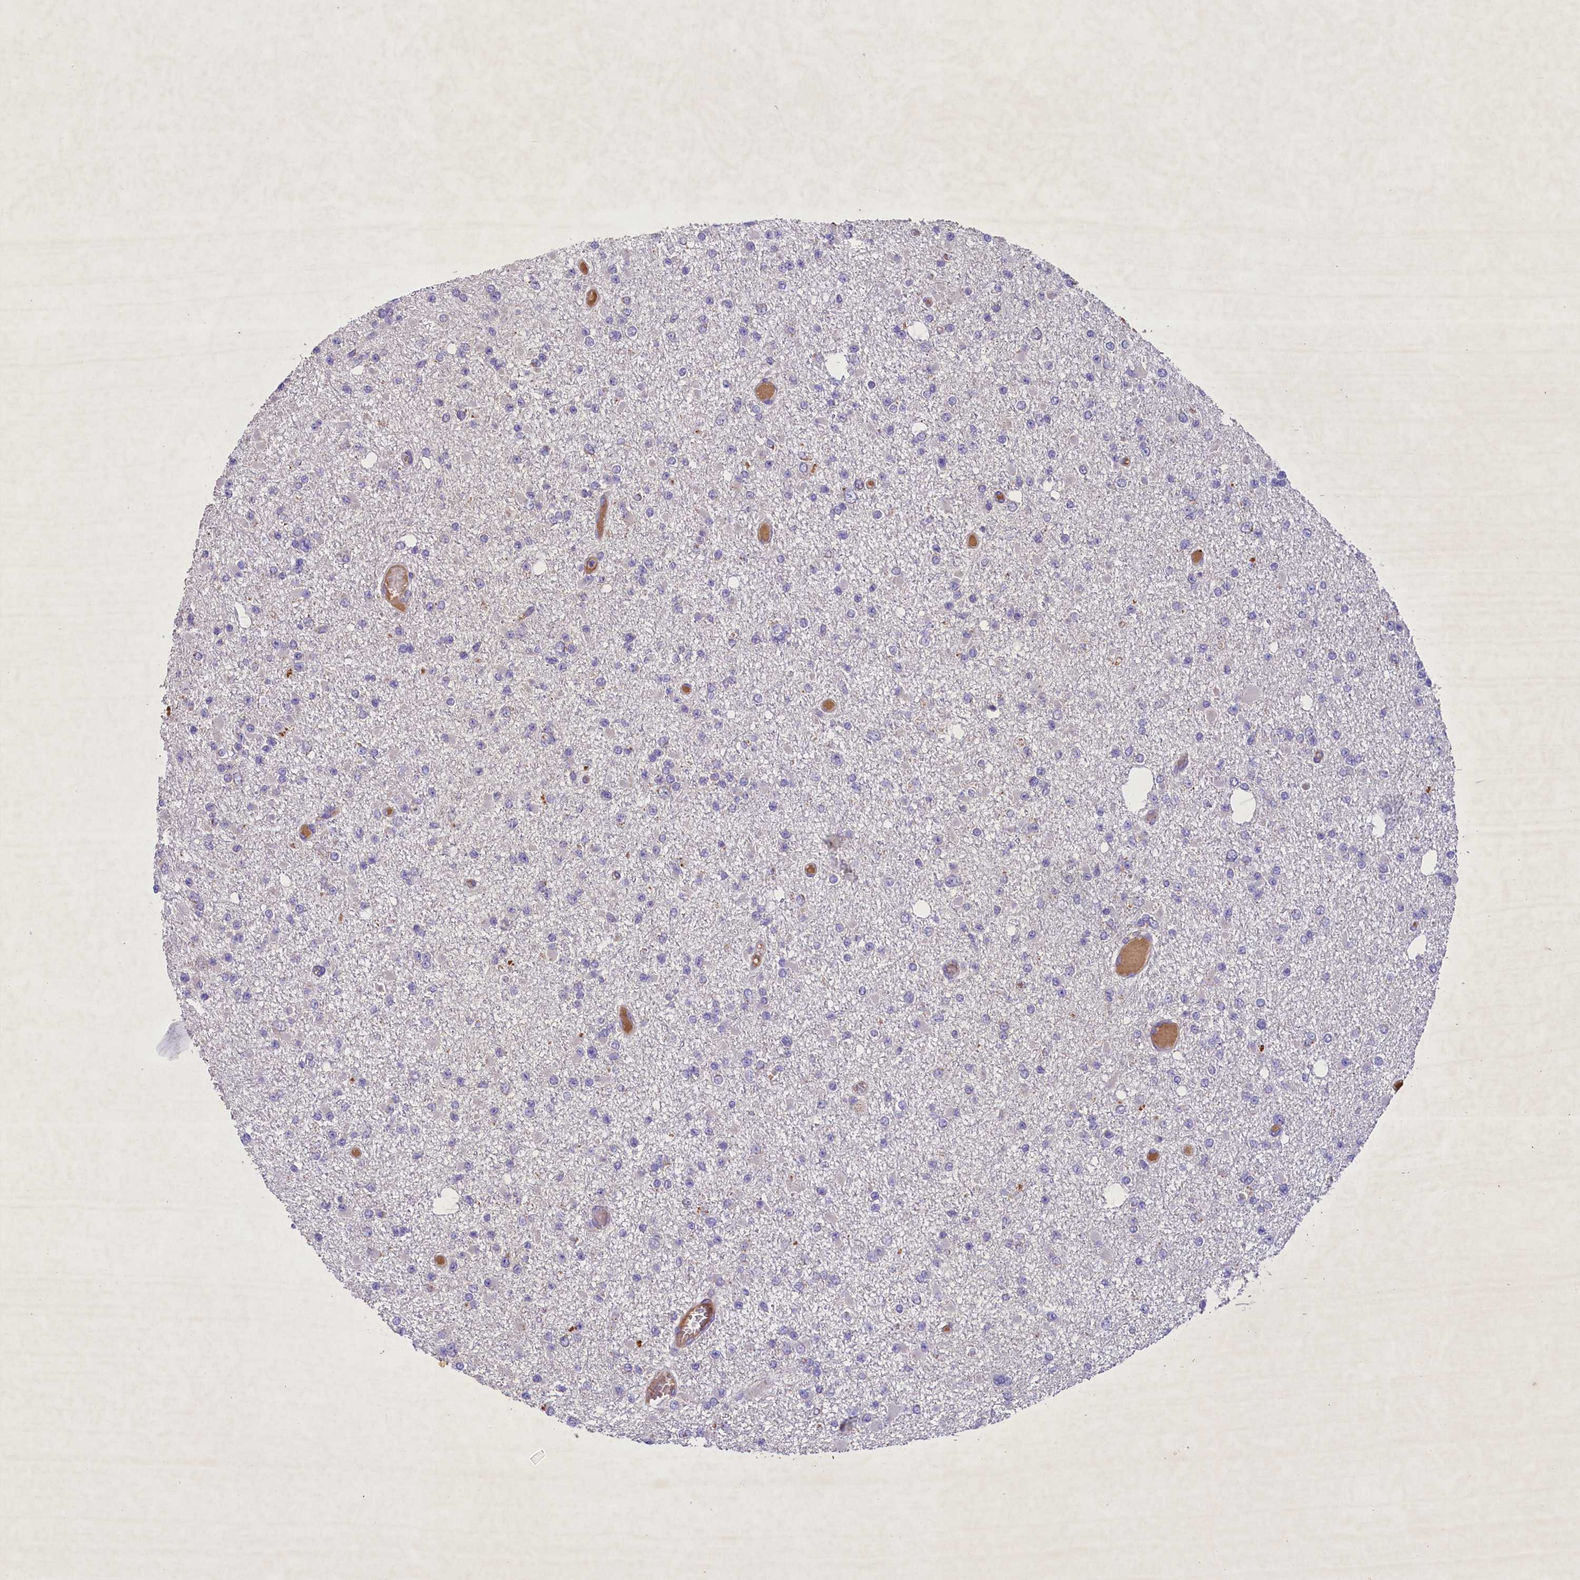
{"staining": {"intensity": "negative", "quantity": "none", "location": "none"}, "tissue": "glioma", "cell_type": "Tumor cells", "image_type": "cancer", "snomed": [{"axis": "morphology", "description": "Glioma, malignant, Low grade"}, {"axis": "topography", "description": "Brain"}], "caption": "Image shows no significant protein expression in tumor cells of glioma.", "gene": "PMPCB", "patient": {"sex": "female", "age": 22}}